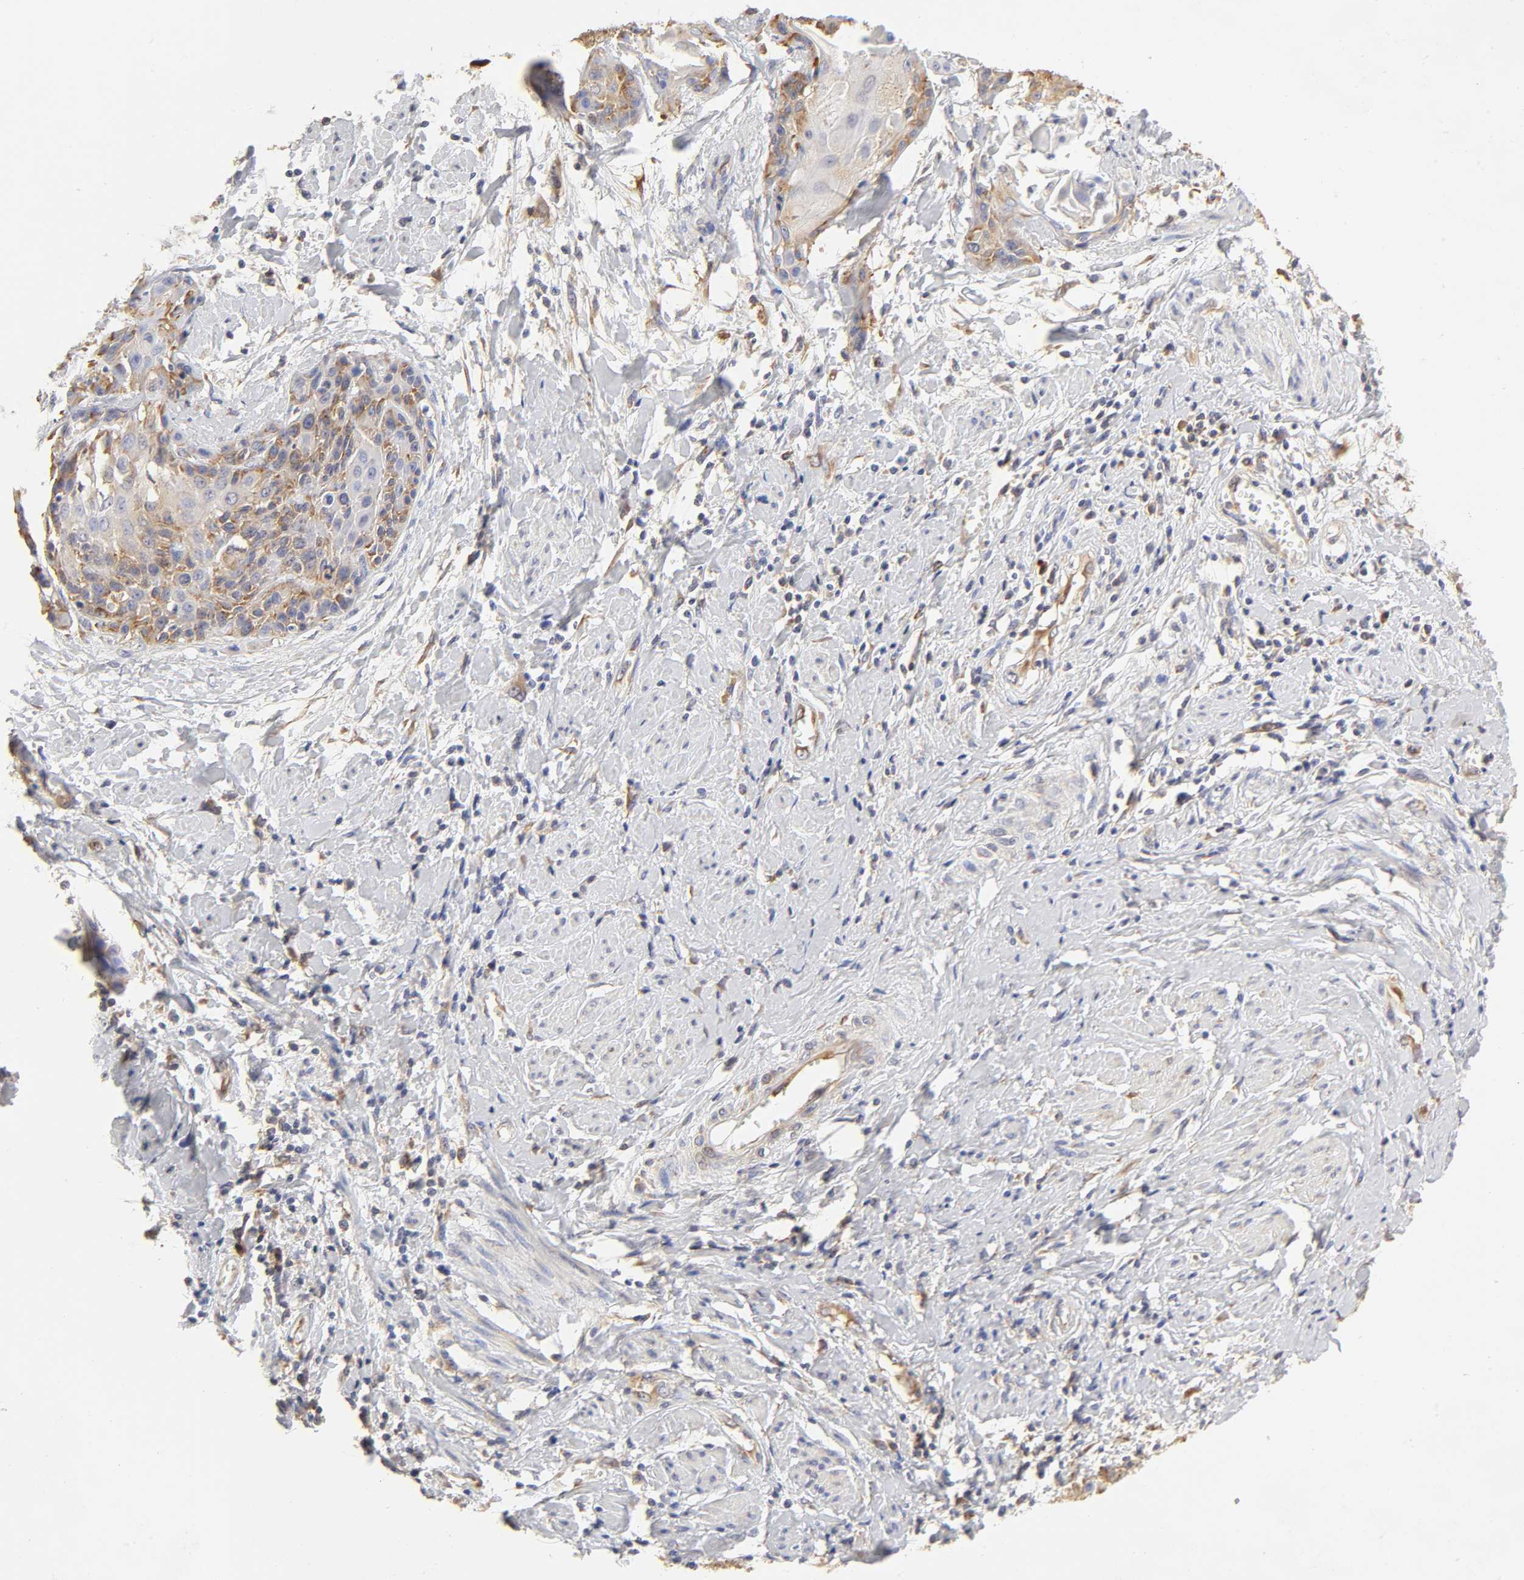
{"staining": {"intensity": "moderate", "quantity": "25%-75%", "location": "cytoplasmic/membranous"}, "tissue": "cervical cancer", "cell_type": "Tumor cells", "image_type": "cancer", "snomed": [{"axis": "morphology", "description": "Squamous cell carcinoma, NOS"}, {"axis": "topography", "description": "Cervix"}], "caption": "IHC staining of cervical squamous cell carcinoma, which displays medium levels of moderate cytoplasmic/membranous staining in approximately 25%-75% of tumor cells indicating moderate cytoplasmic/membranous protein expression. The staining was performed using DAB (3,3'-diaminobenzidine) (brown) for protein detection and nuclei were counterstained in hematoxylin (blue).", "gene": "RPL14", "patient": {"sex": "female", "age": 57}}